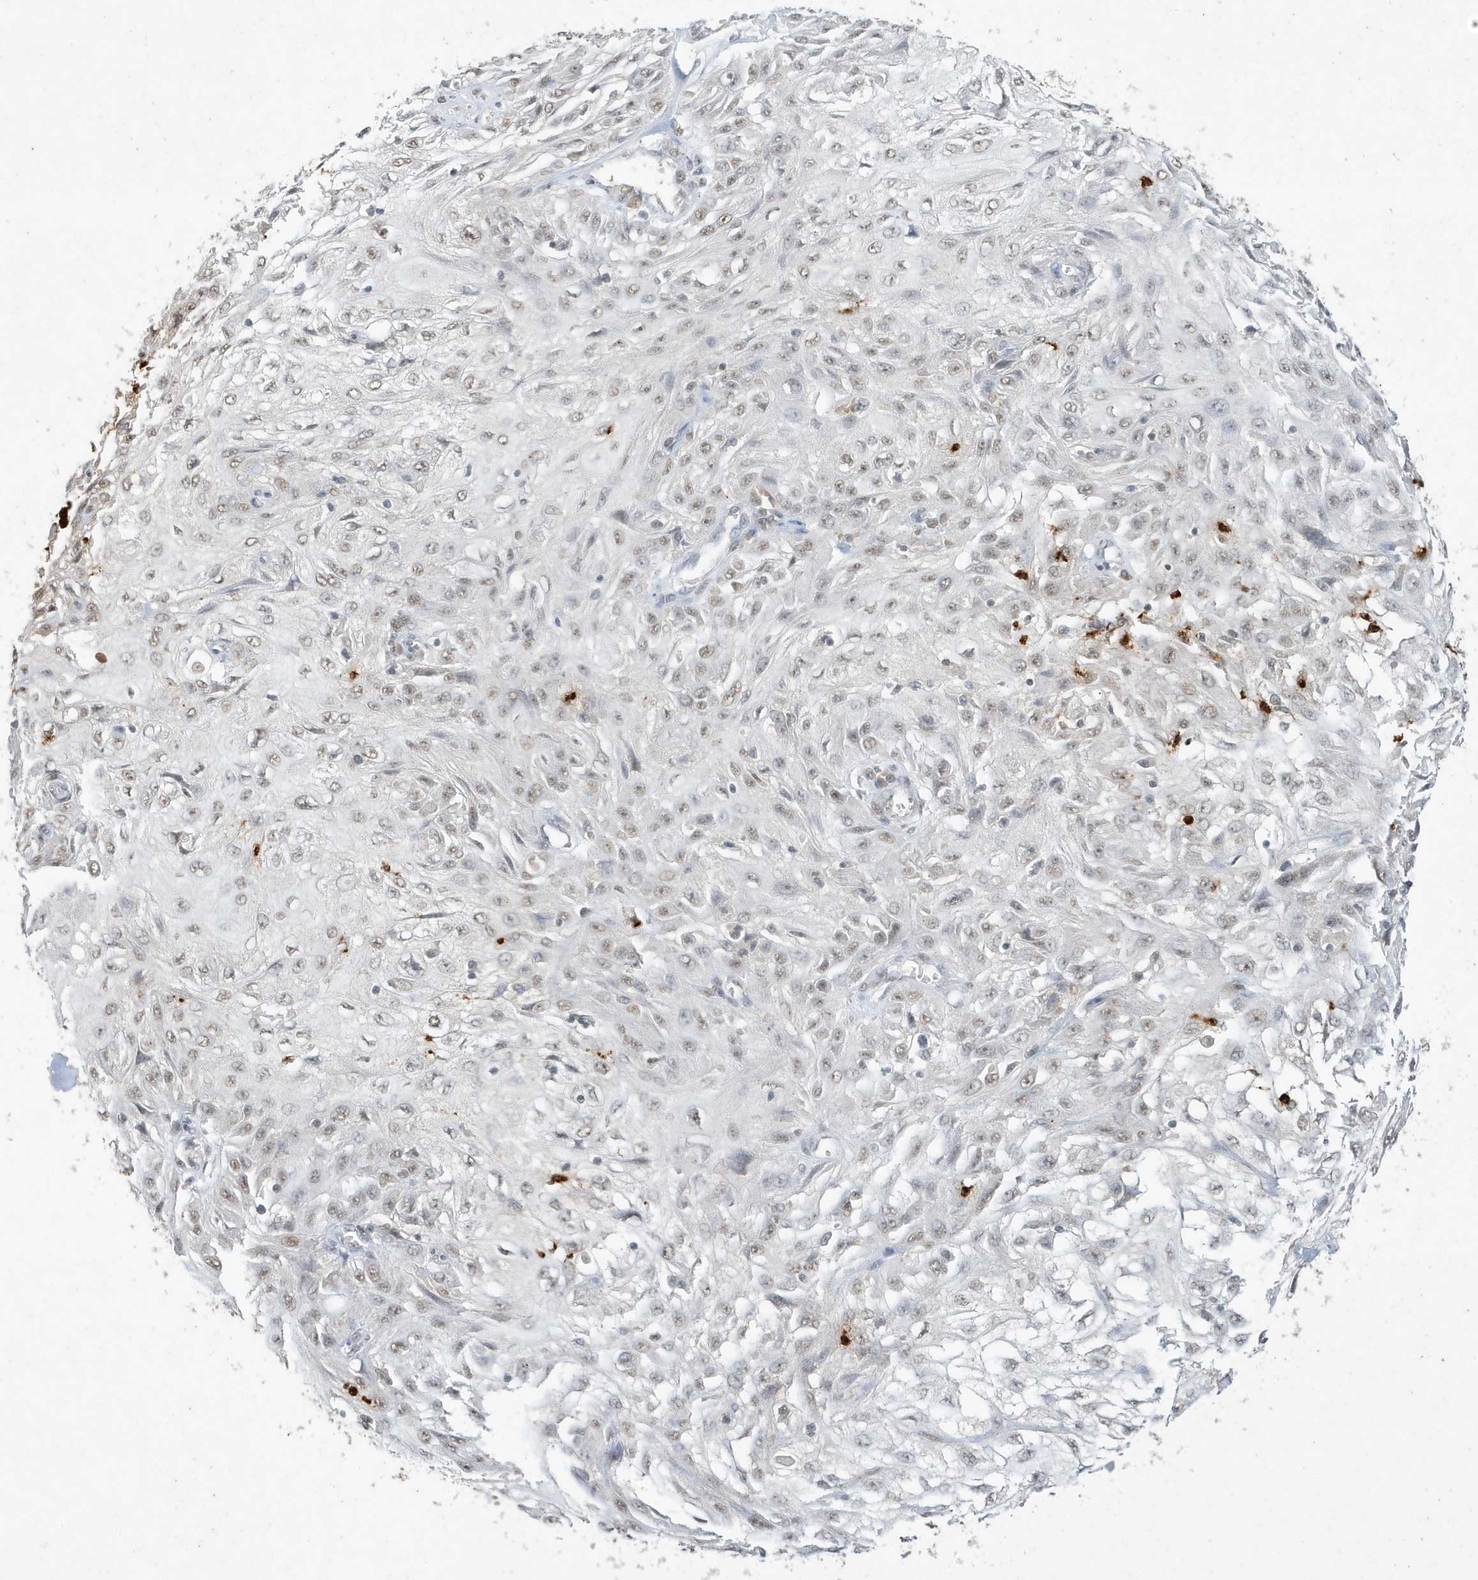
{"staining": {"intensity": "weak", "quantity": "<25%", "location": "nuclear"}, "tissue": "skin cancer", "cell_type": "Tumor cells", "image_type": "cancer", "snomed": [{"axis": "morphology", "description": "Squamous cell carcinoma, NOS"}, {"axis": "topography", "description": "Skin"}], "caption": "A histopathology image of skin squamous cell carcinoma stained for a protein displays no brown staining in tumor cells.", "gene": "DEFA1", "patient": {"sex": "male", "age": 75}}